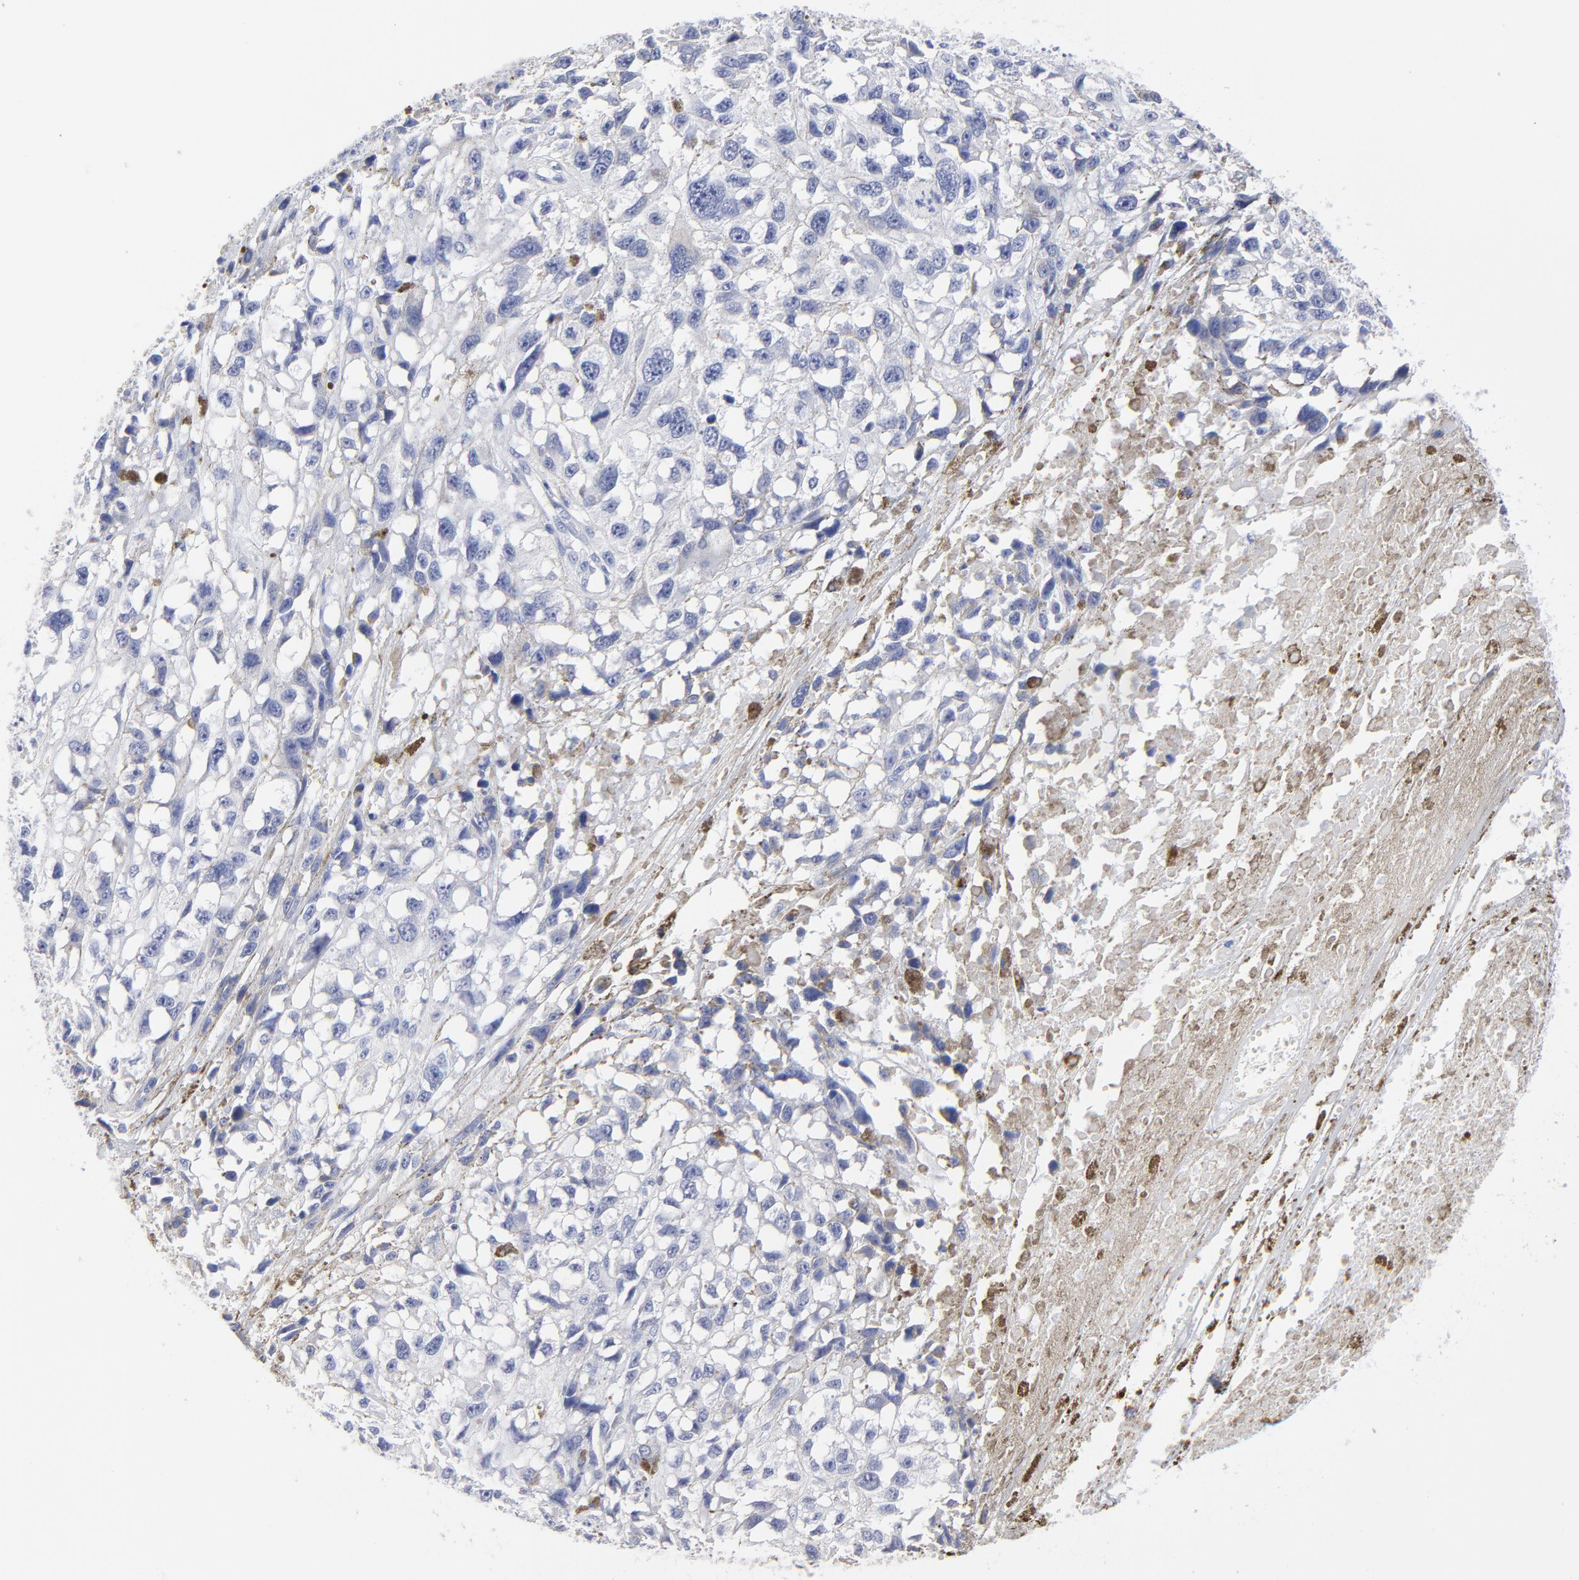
{"staining": {"intensity": "negative", "quantity": "none", "location": "none"}, "tissue": "melanoma", "cell_type": "Tumor cells", "image_type": "cancer", "snomed": [{"axis": "morphology", "description": "Malignant melanoma, Metastatic site"}, {"axis": "topography", "description": "Lymph node"}], "caption": "This is a histopathology image of immunohistochemistry staining of melanoma, which shows no positivity in tumor cells.", "gene": "DUSP9", "patient": {"sex": "male", "age": 59}}